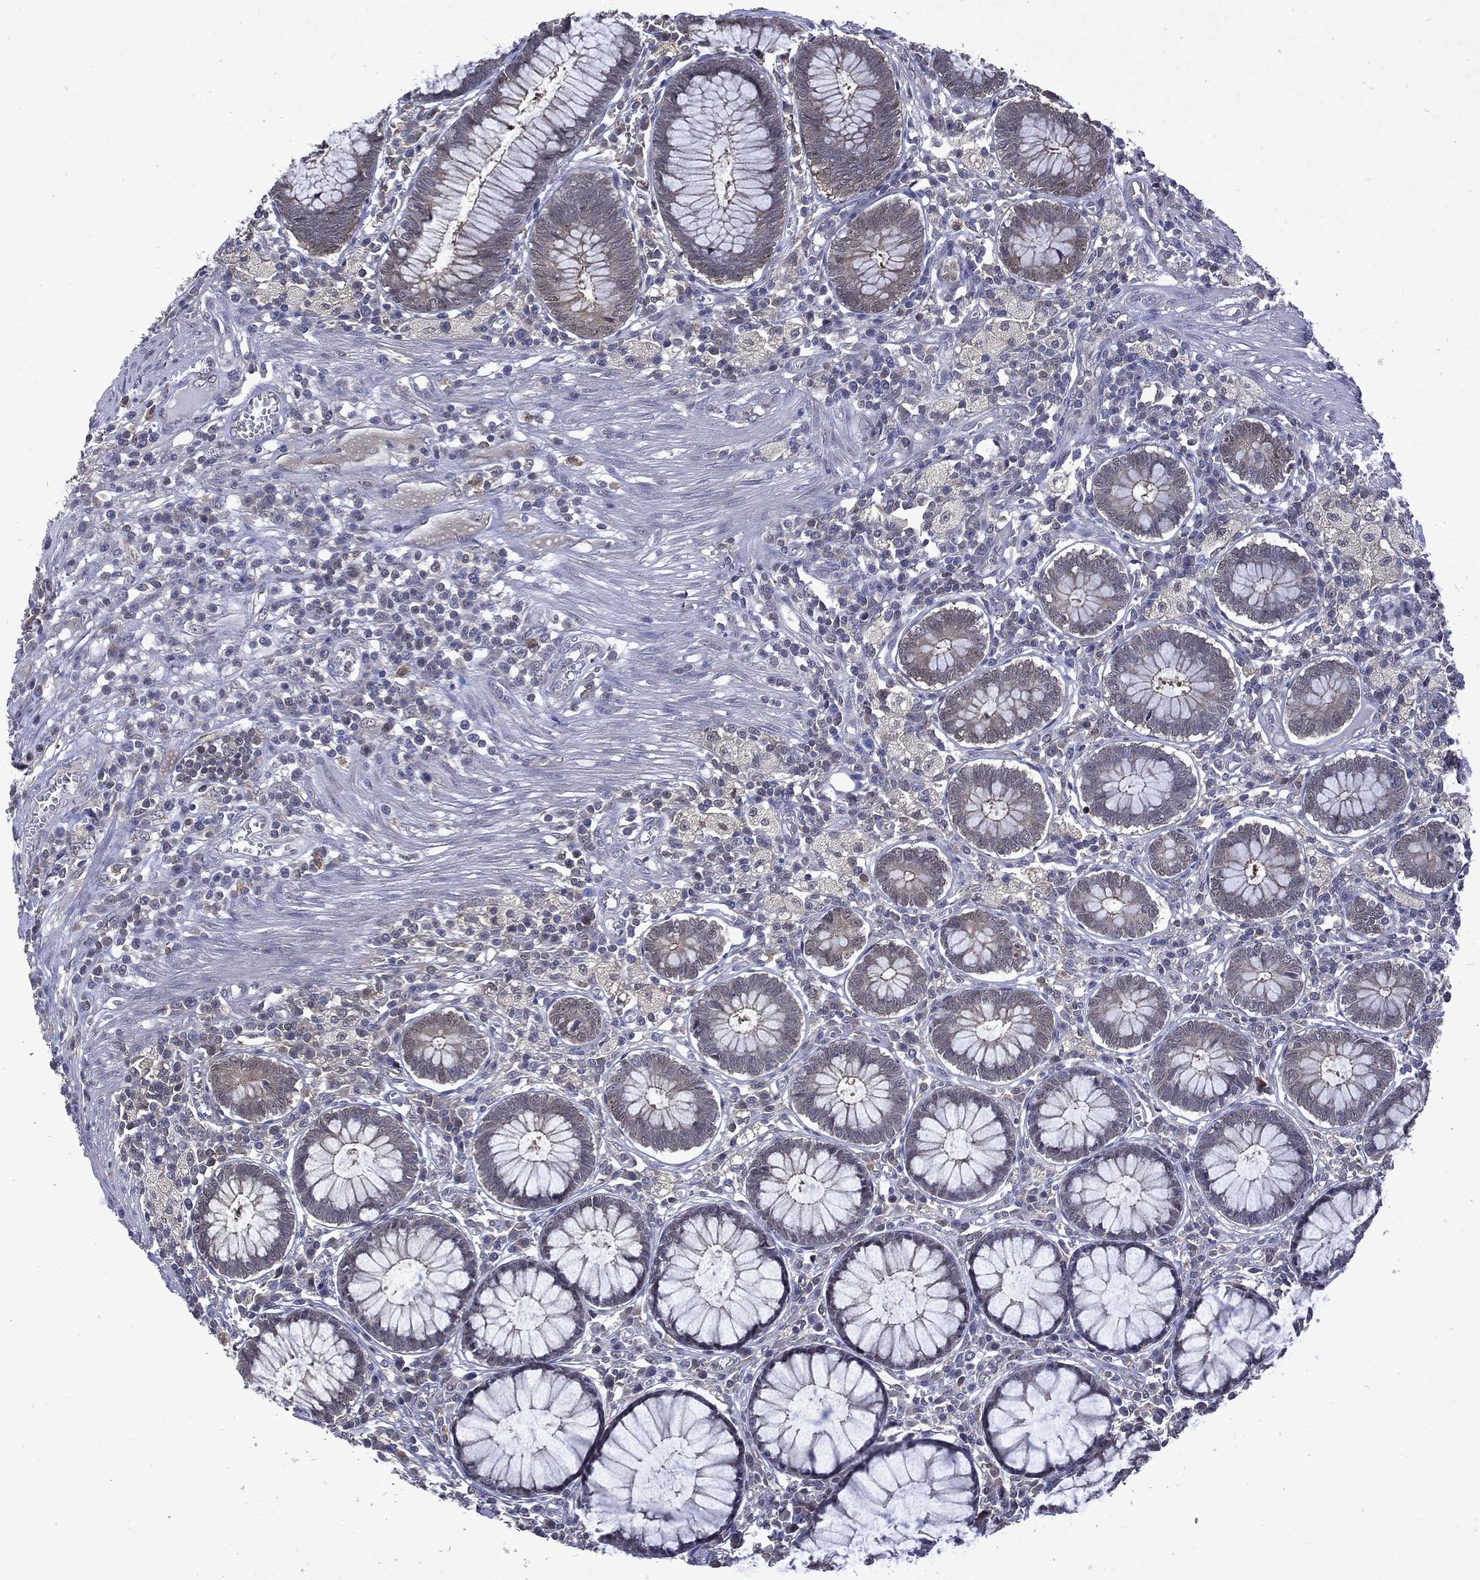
{"staining": {"intensity": "negative", "quantity": "none", "location": "none"}, "tissue": "colon", "cell_type": "Endothelial cells", "image_type": "normal", "snomed": [{"axis": "morphology", "description": "Normal tissue, NOS"}, {"axis": "topography", "description": "Colon"}], "caption": "A high-resolution photomicrograph shows IHC staining of unremarkable colon, which reveals no significant expression in endothelial cells.", "gene": "MTAP", "patient": {"sex": "male", "age": 65}}